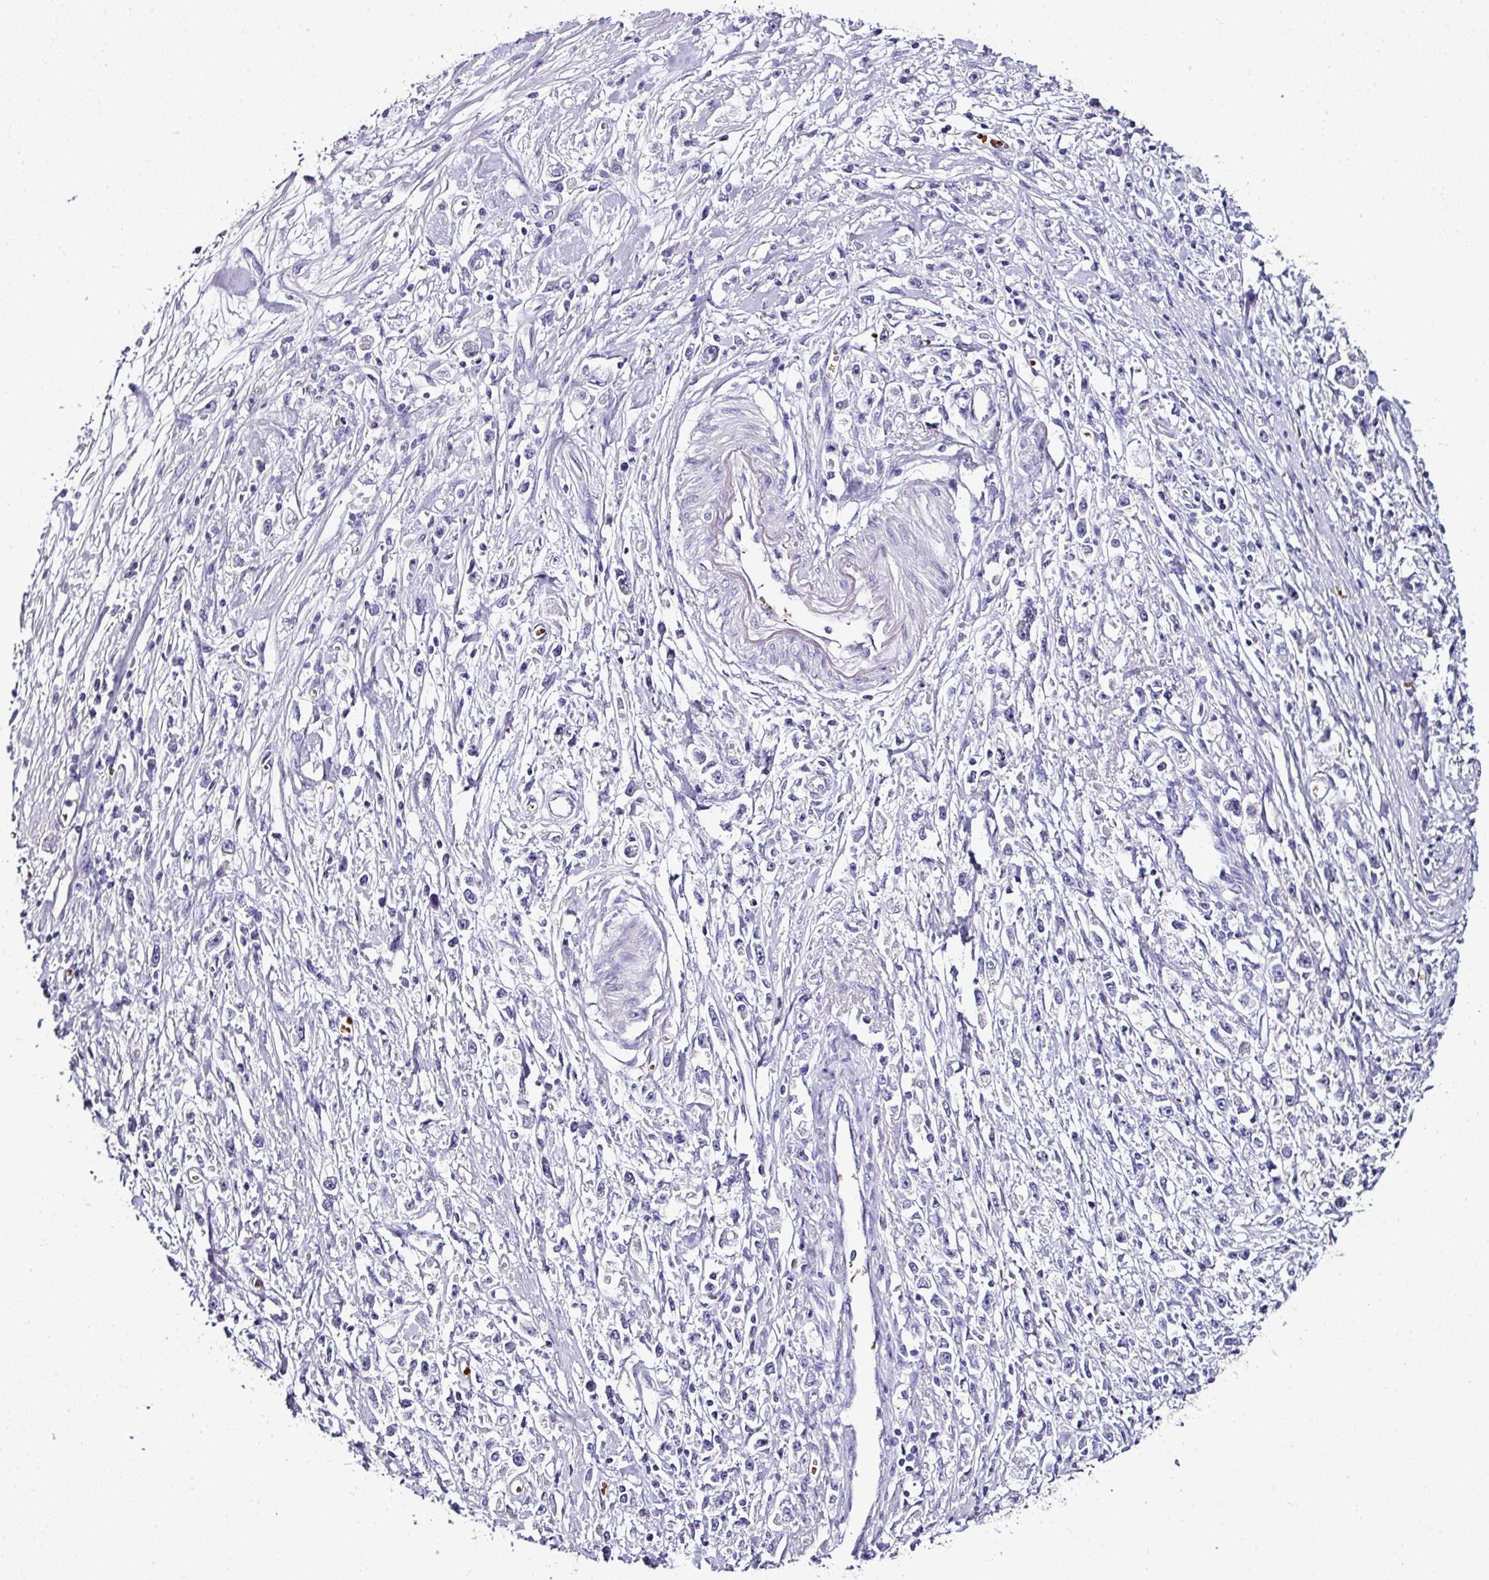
{"staining": {"intensity": "negative", "quantity": "none", "location": "none"}, "tissue": "stomach cancer", "cell_type": "Tumor cells", "image_type": "cancer", "snomed": [{"axis": "morphology", "description": "Adenocarcinoma, NOS"}, {"axis": "topography", "description": "Stomach"}], "caption": "Immunohistochemical staining of stomach cancer (adenocarcinoma) demonstrates no significant expression in tumor cells.", "gene": "NAPSA", "patient": {"sex": "female", "age": 59}}